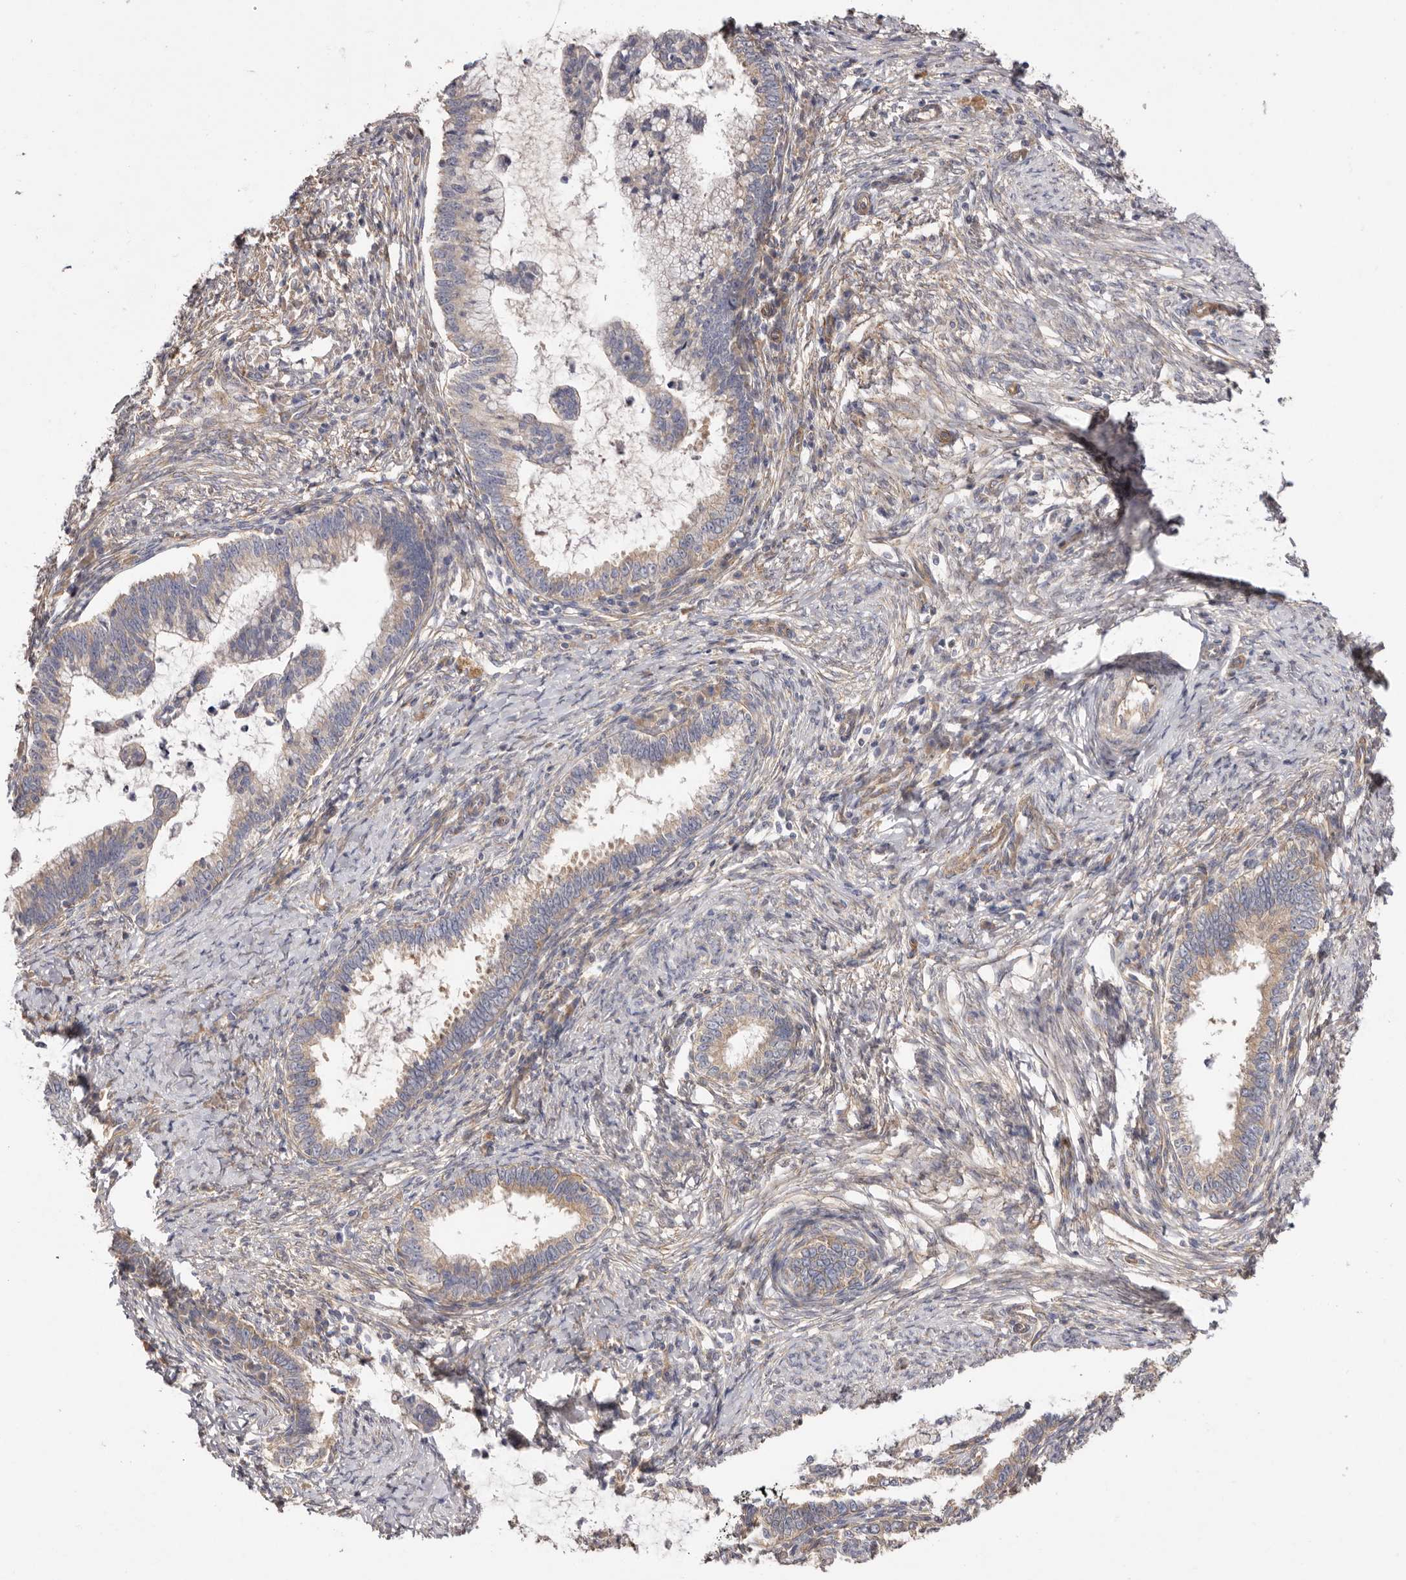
{"staining": {"intensity": "weak", "quantity": ">75%", "location": "cytoplasmic/membranous"}, "tissue": "cervical cancer", "cell_type": "Tumor cells", "image_type": "cancer", "snomed": [{"axis": "morphology", "description": "Adenocarcinoma, NOS"}, {"axis": "topography", "description": "Cervix"}], "caption": "Protein staining shows weak cytoplasmic/membranous expression in about >75% of tumor cells in cervical adenocarcinoma. (DAB (3,3'-diaminobenzidine) = brown stain, brightfield microscopy at high magnification).", "gene": "FAM167B", "patient": {"sex": "female", "age": 36}}